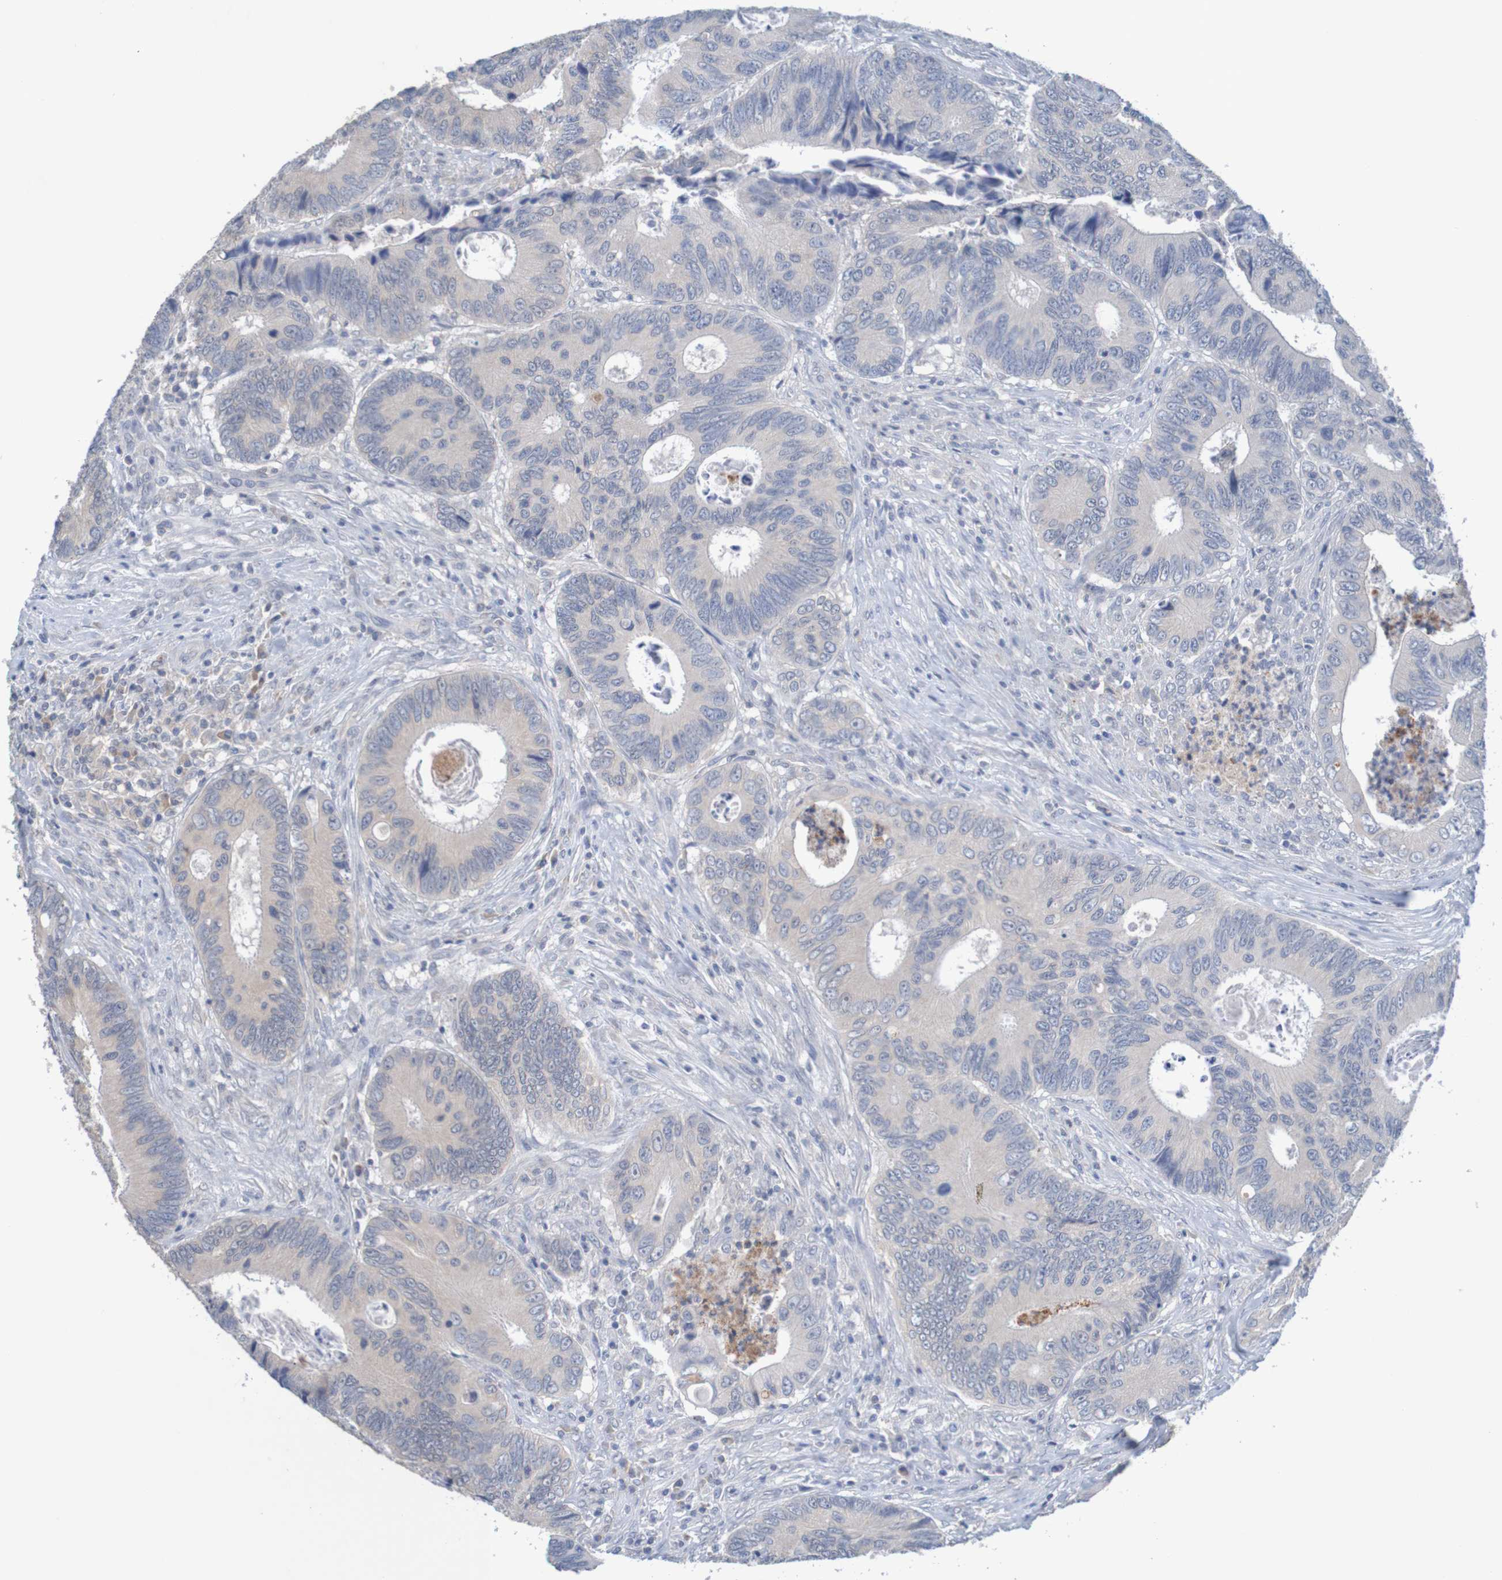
{"staining": {"intensity": "weak", "quantity": "<25%", "location": "cytoplasmic/membranous"}, "tissue": "colorectal cancer", "cell_type": "Tumor cells", "image_type": "cancer", "snomed": [{"axis": "morphology", "description": "Inflammation, NOS"}, {"axis": "morphology", "description": "Adenocarcinoma, NOS"}, {"axis": "topography", "description": "Colon"}], "caption": "Immunohistochemical staining of colorectal cancer displays no significant positivity in tumor cells.", "gene": "LTA", "patient": {"sex": "male", "age": 72}}